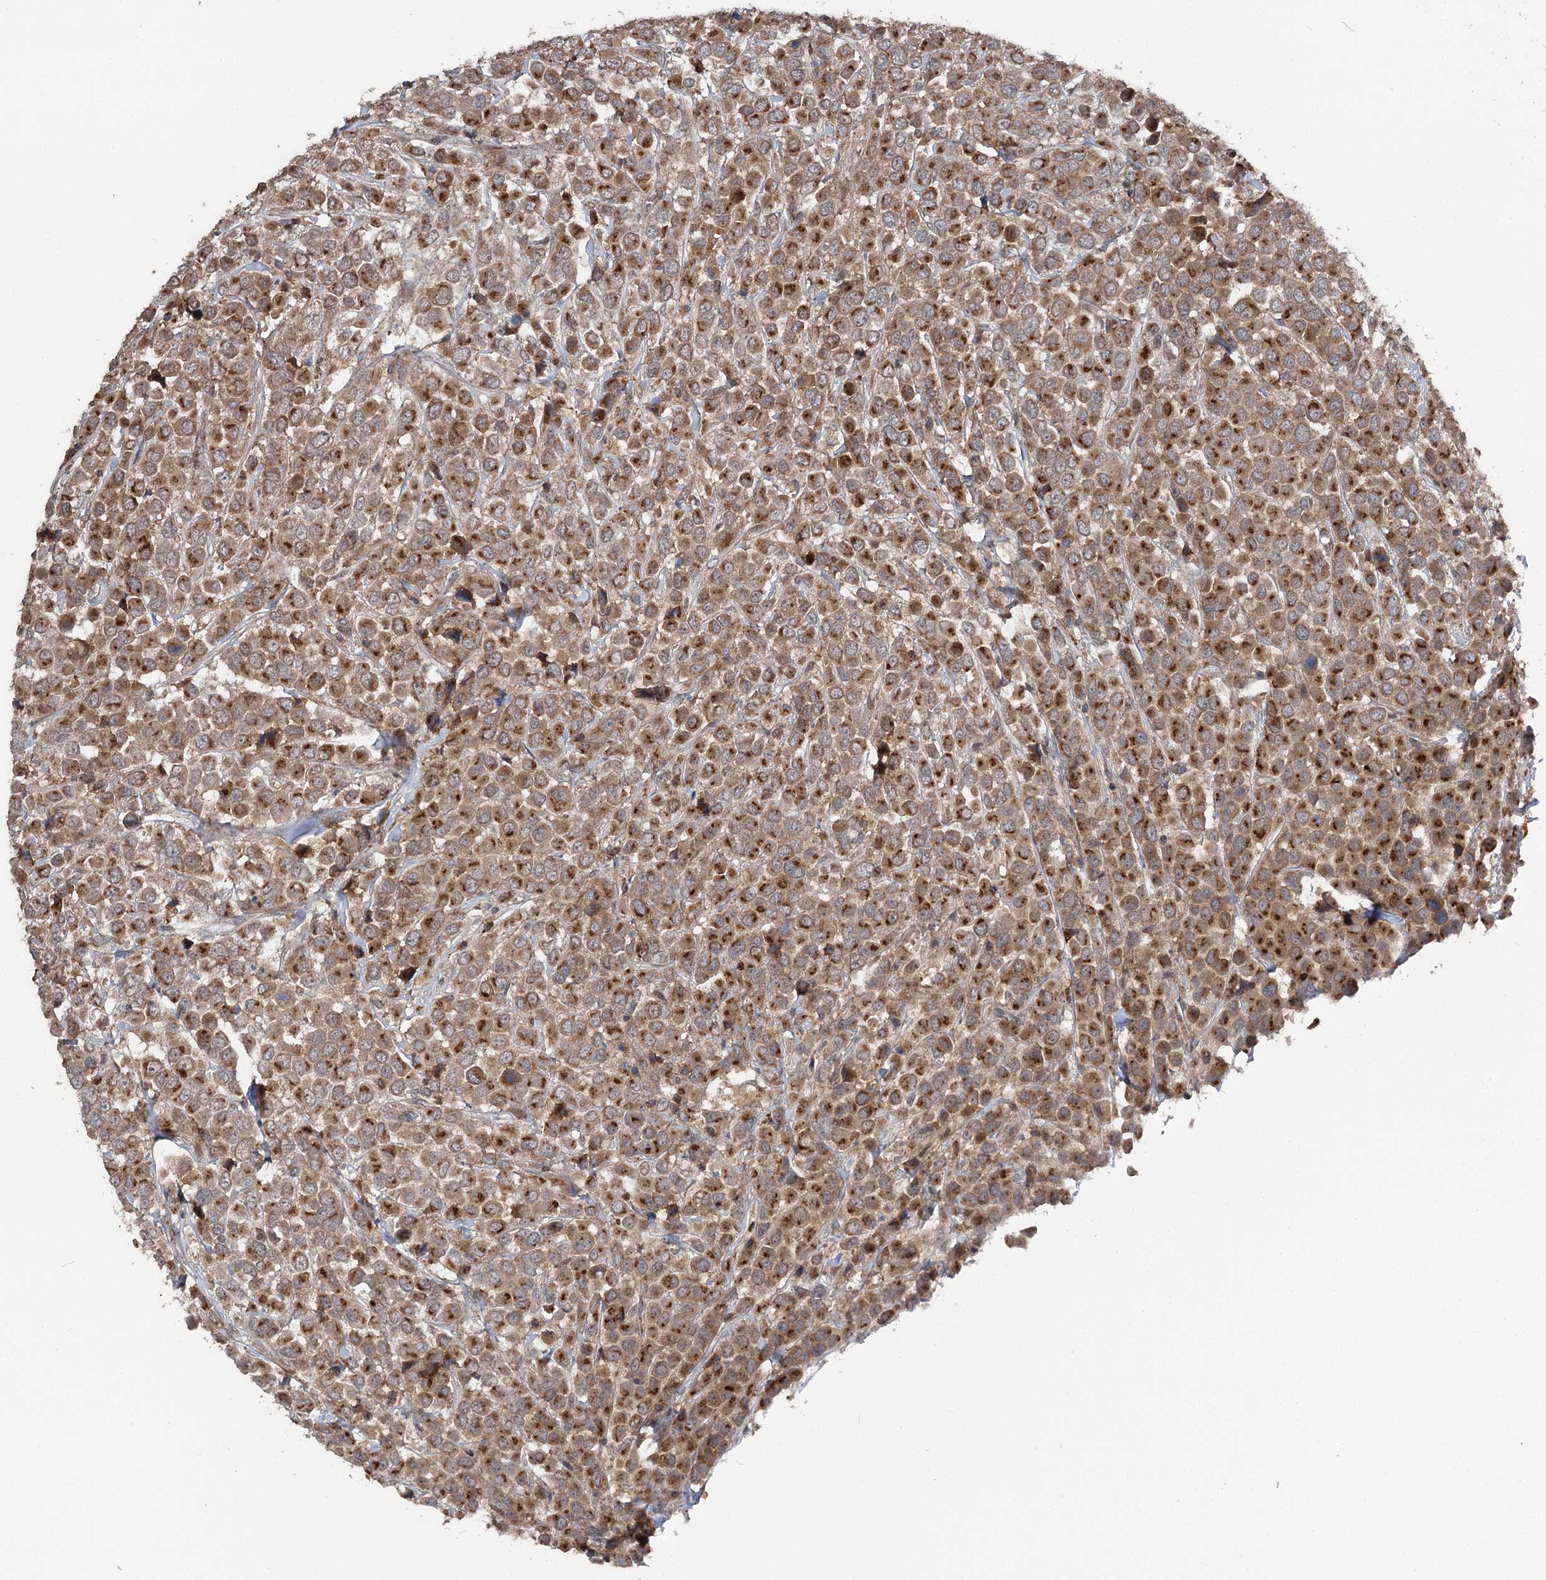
{"staining": {"intensity": "moderate", "quantity": ">75%", "location": "cytoplasmic/membranous"}, "tissue": "breast cancer", "cell_type": "Tumor cells", "image_type": "cancer", "snomed": [{"axis": "morphology", "description": "Duct carcinoma"}, {"axis": "topography", "description": "Breast"}], "caption": "Brown immunohistochemical staining in breast intraductal carcinoma shows moderate cytoplasmic/membranous staining in approximately >75% of tumor cells. The protein of interest is shown in brown color, while the nuclei are stained blue.", "gene": "STX6", "patient": {"sex": "female", "age": 61}}